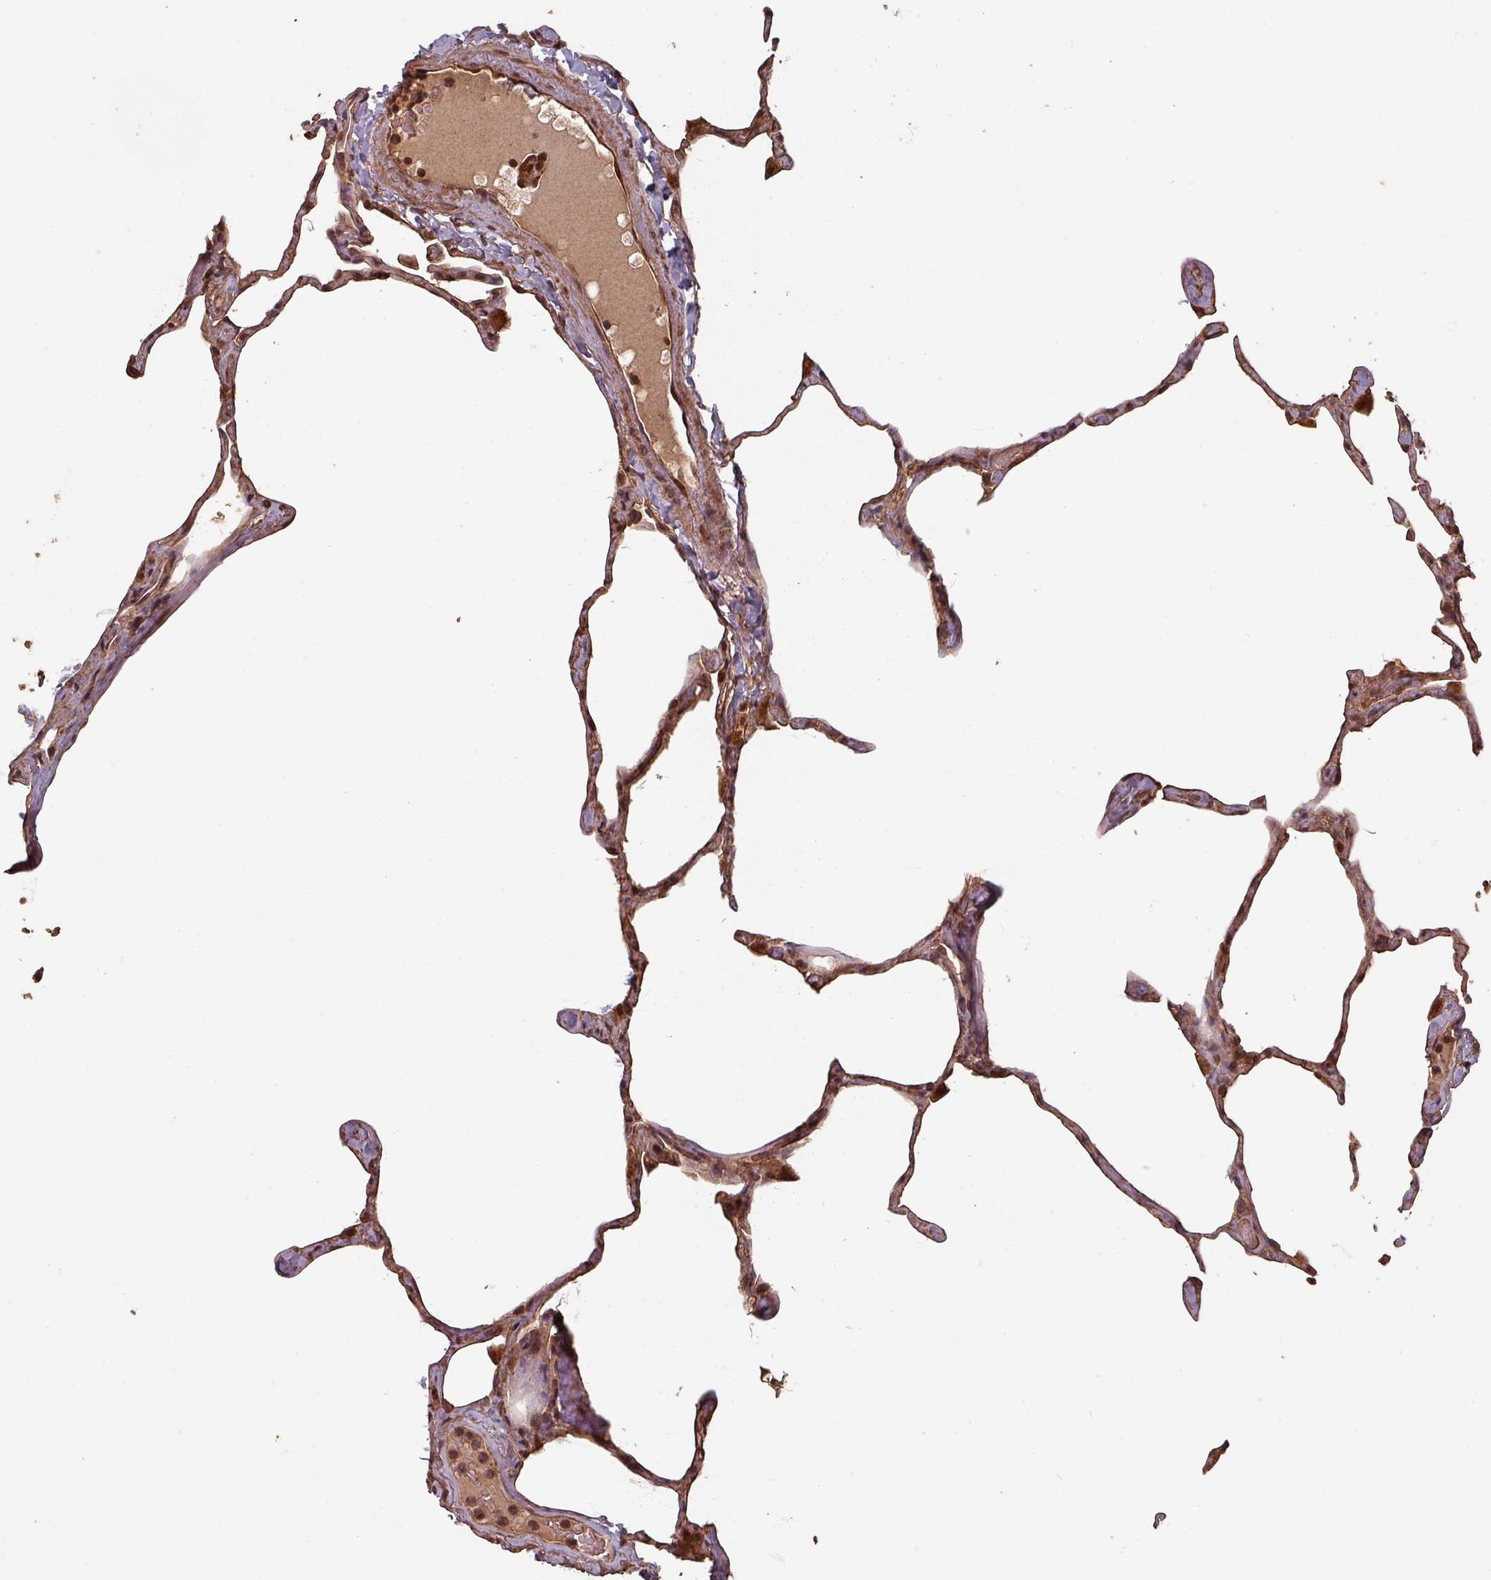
{"staining": {"intensity": "strong", "quantity": "25%-75%", "location": "cytoplasmic/membranous,nuclear"}, "tissue": "lung", "cell_type": "Alveolar cells", "image_type": "normal", "snomed": [{"axis": "morphology", "description": "Normal tissue, NOS"}, {"axis": "topography", "description": "Lung"}], "caption": "About 25%-75% of alveolar cells in benign lung reveal strong cytoplasmic/membranous,nuclear protein positivity as visualized by brown immunohistochemical staining.", "gene": "EID1", "patient": {"sex": "male", "age": 65}}